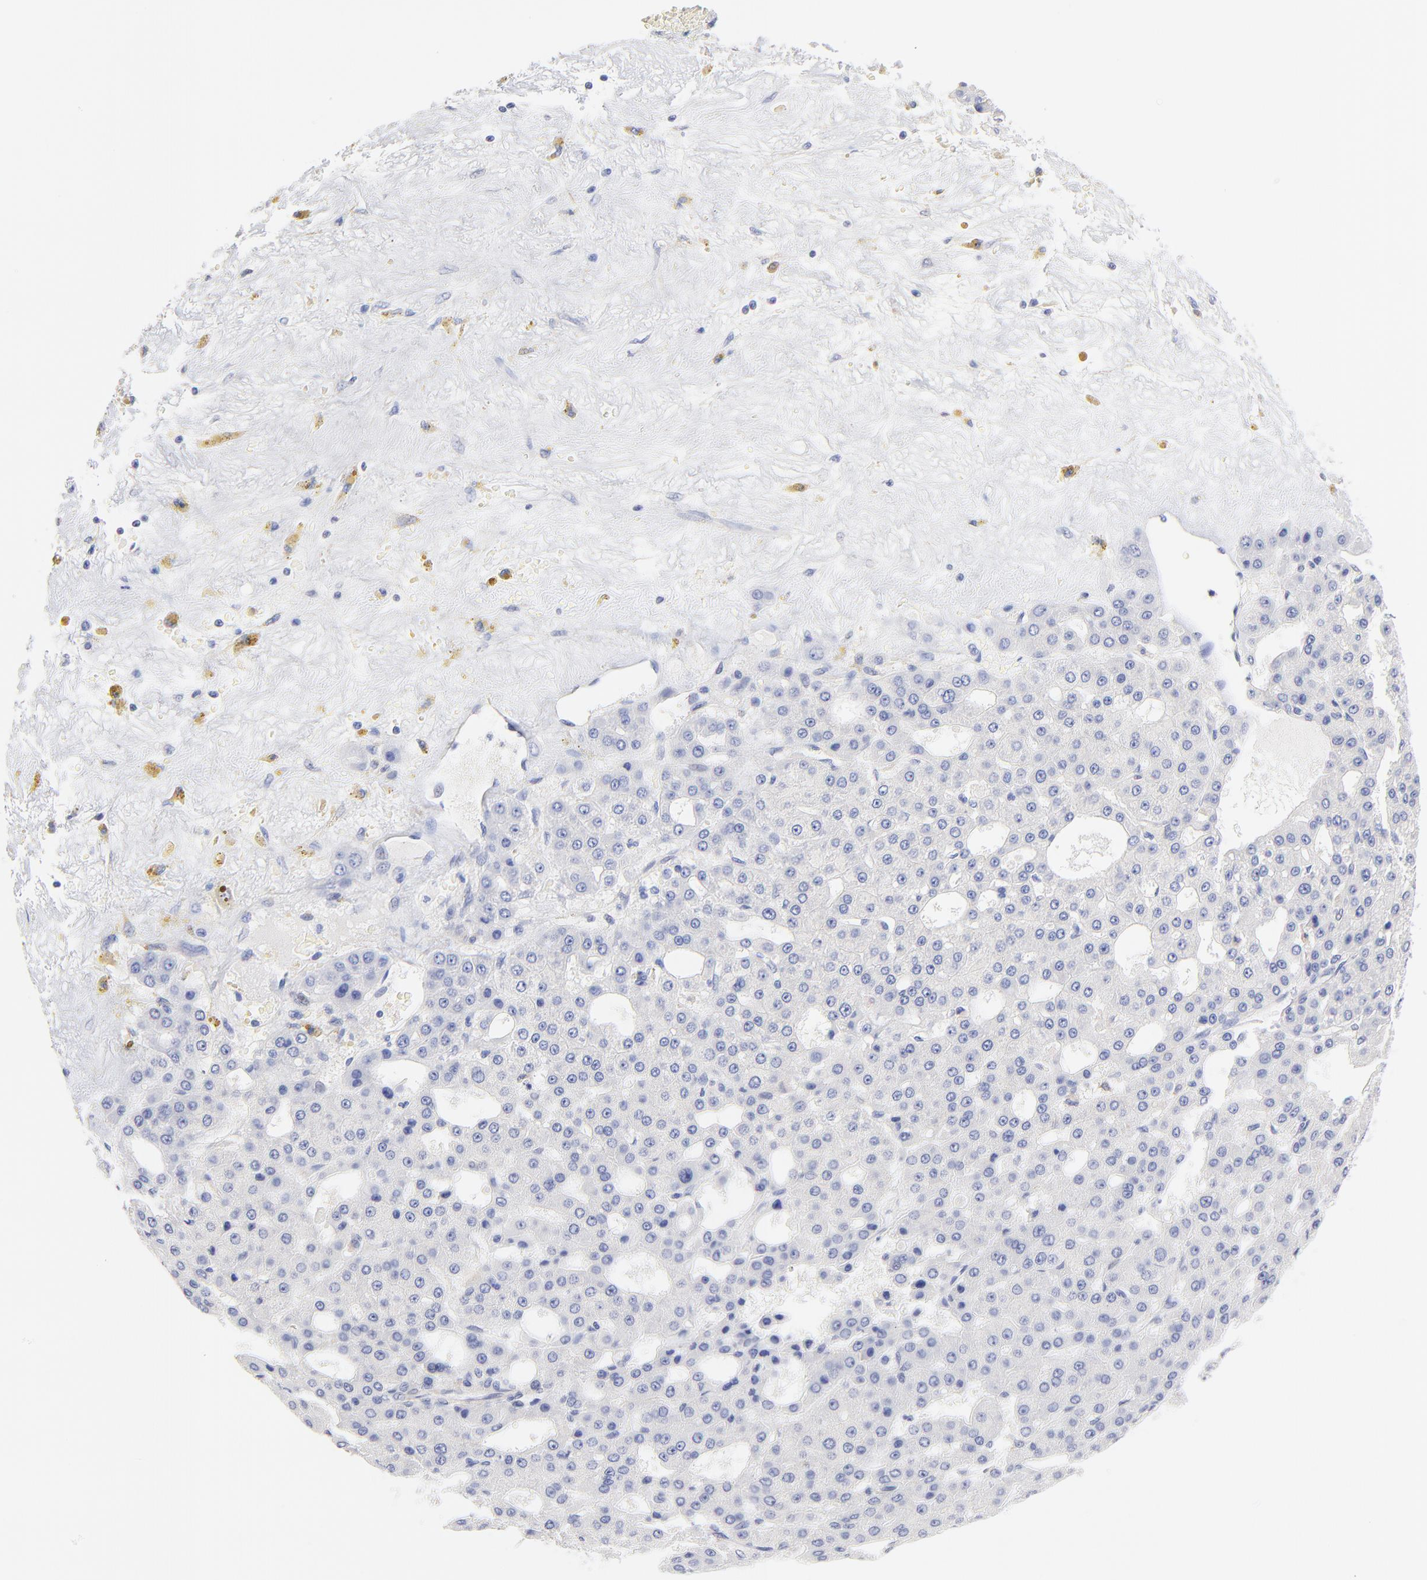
{"staining": {"intensity": "negative", "quantity": "none", "location": "none"}, "tissue": "liver cancer", "cell_type": "Tumor cells", "image_type": "cancer", "snomed": [{"axis": "morphology", "description": "Carcinoma, Hepatocellular, NOS"}, {"axis": "topography", "description": "Liver"}], "caption": "IHC histopathology image of liver cancer stained for a protein (brown), which reveals no staining in tumor cells.", "gene": "ACTRT1", "patient": {"sex": "male", "age": 47}}